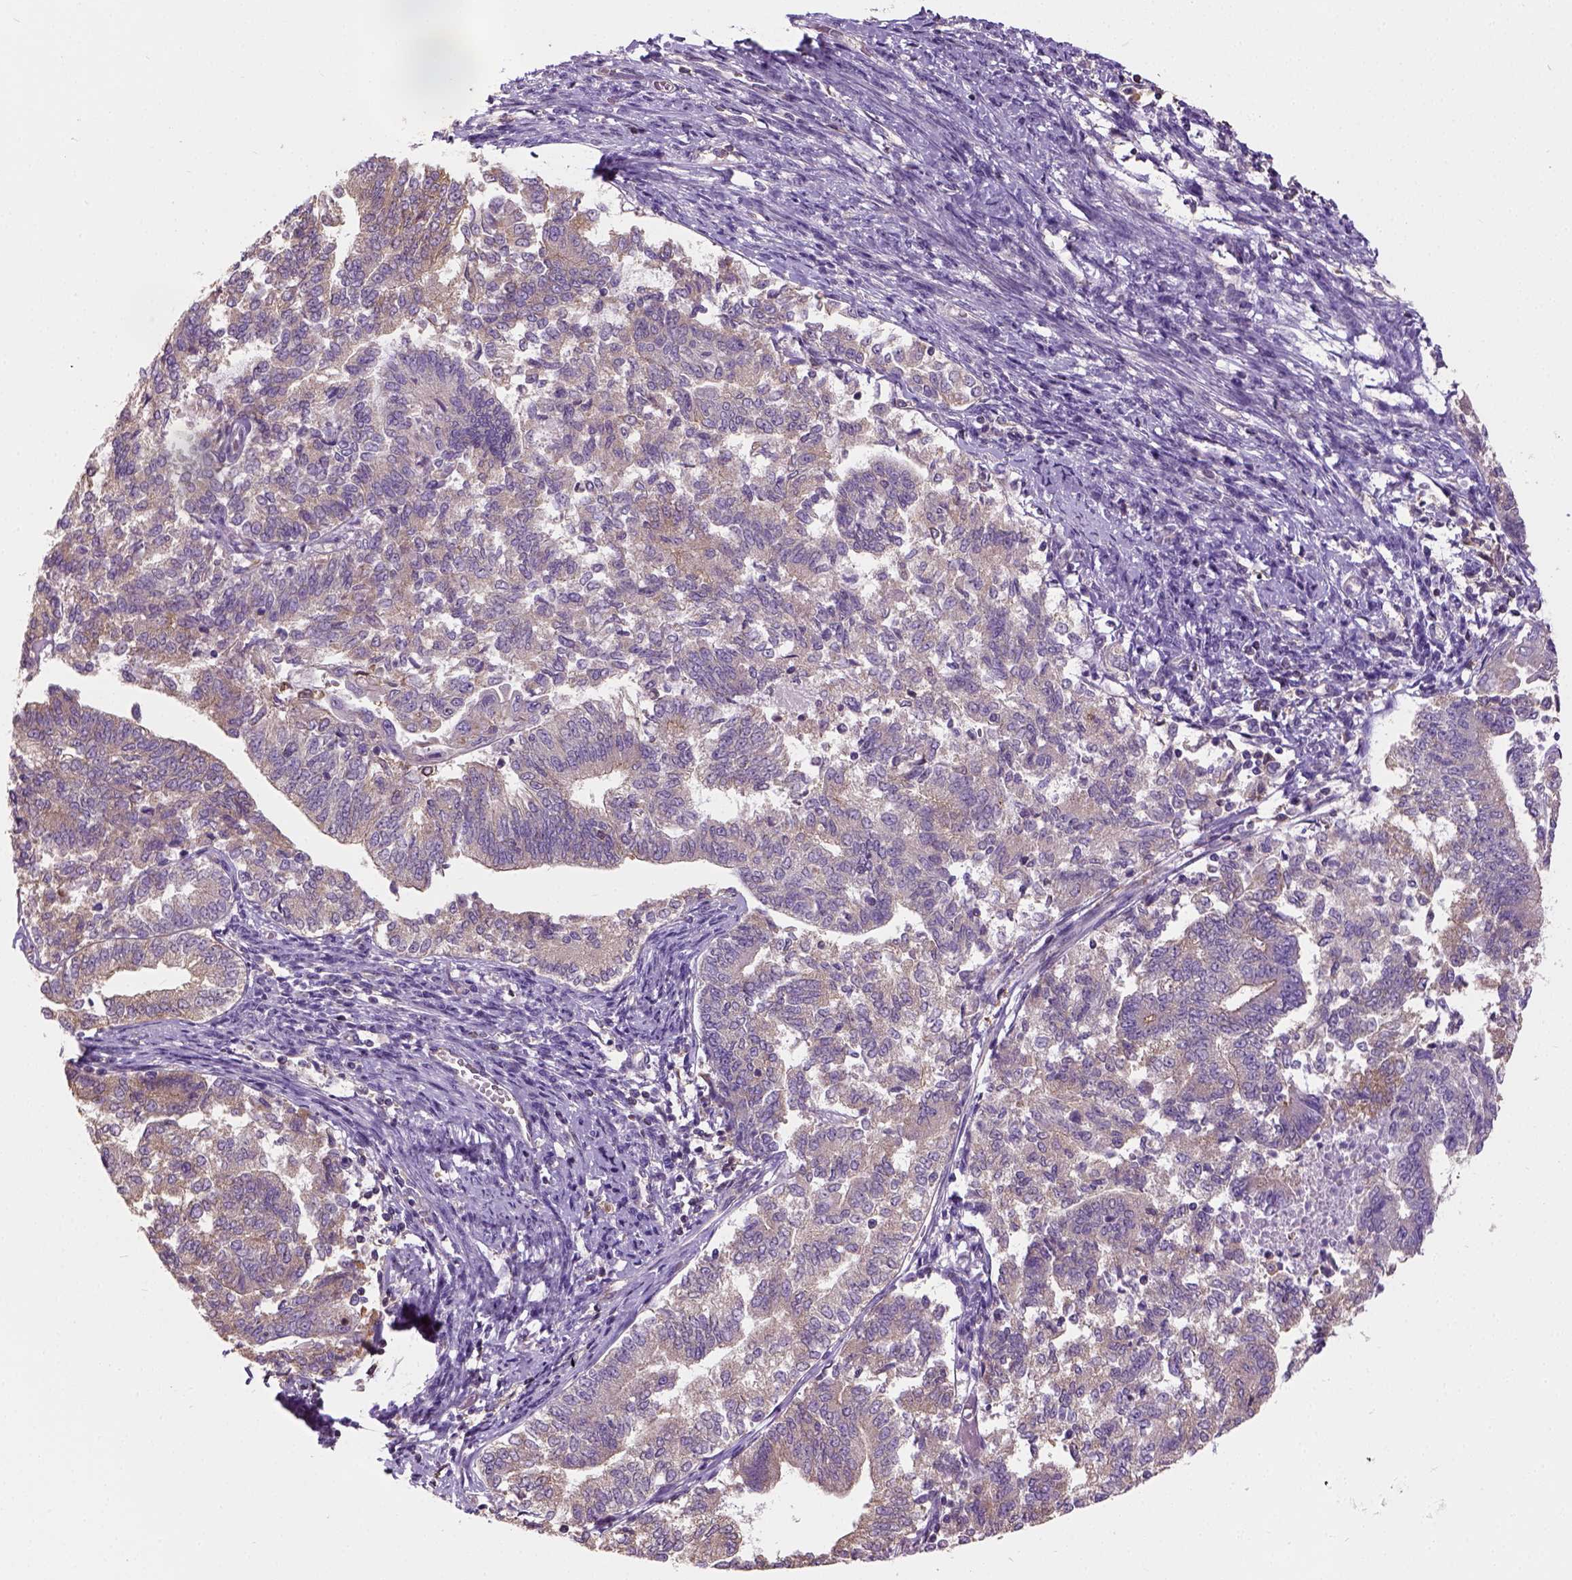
{"staining": {"intensity": "moderate", "quantity": "<25%", "location": "cytoplasmic/membranous"}, "tissue": "endometrial cancer", "cell_type": "Tumor cells", "image_type": "cancer", "snomed": [{"axis": "morphology", "description": "Adenocarcinoma, NOS"}, {"axis": "topography", "description": "Endometrium"}], "caption": "IHC (DAB (3,3'-diaminobenzidine)) staining of endometrial cancer reveals moderate cytoplasmic/membranous protein positivity in approximately <25% of tumor cells.", "gene": "CRACR2A", "patient": {"sex": "female", "age": 65}}